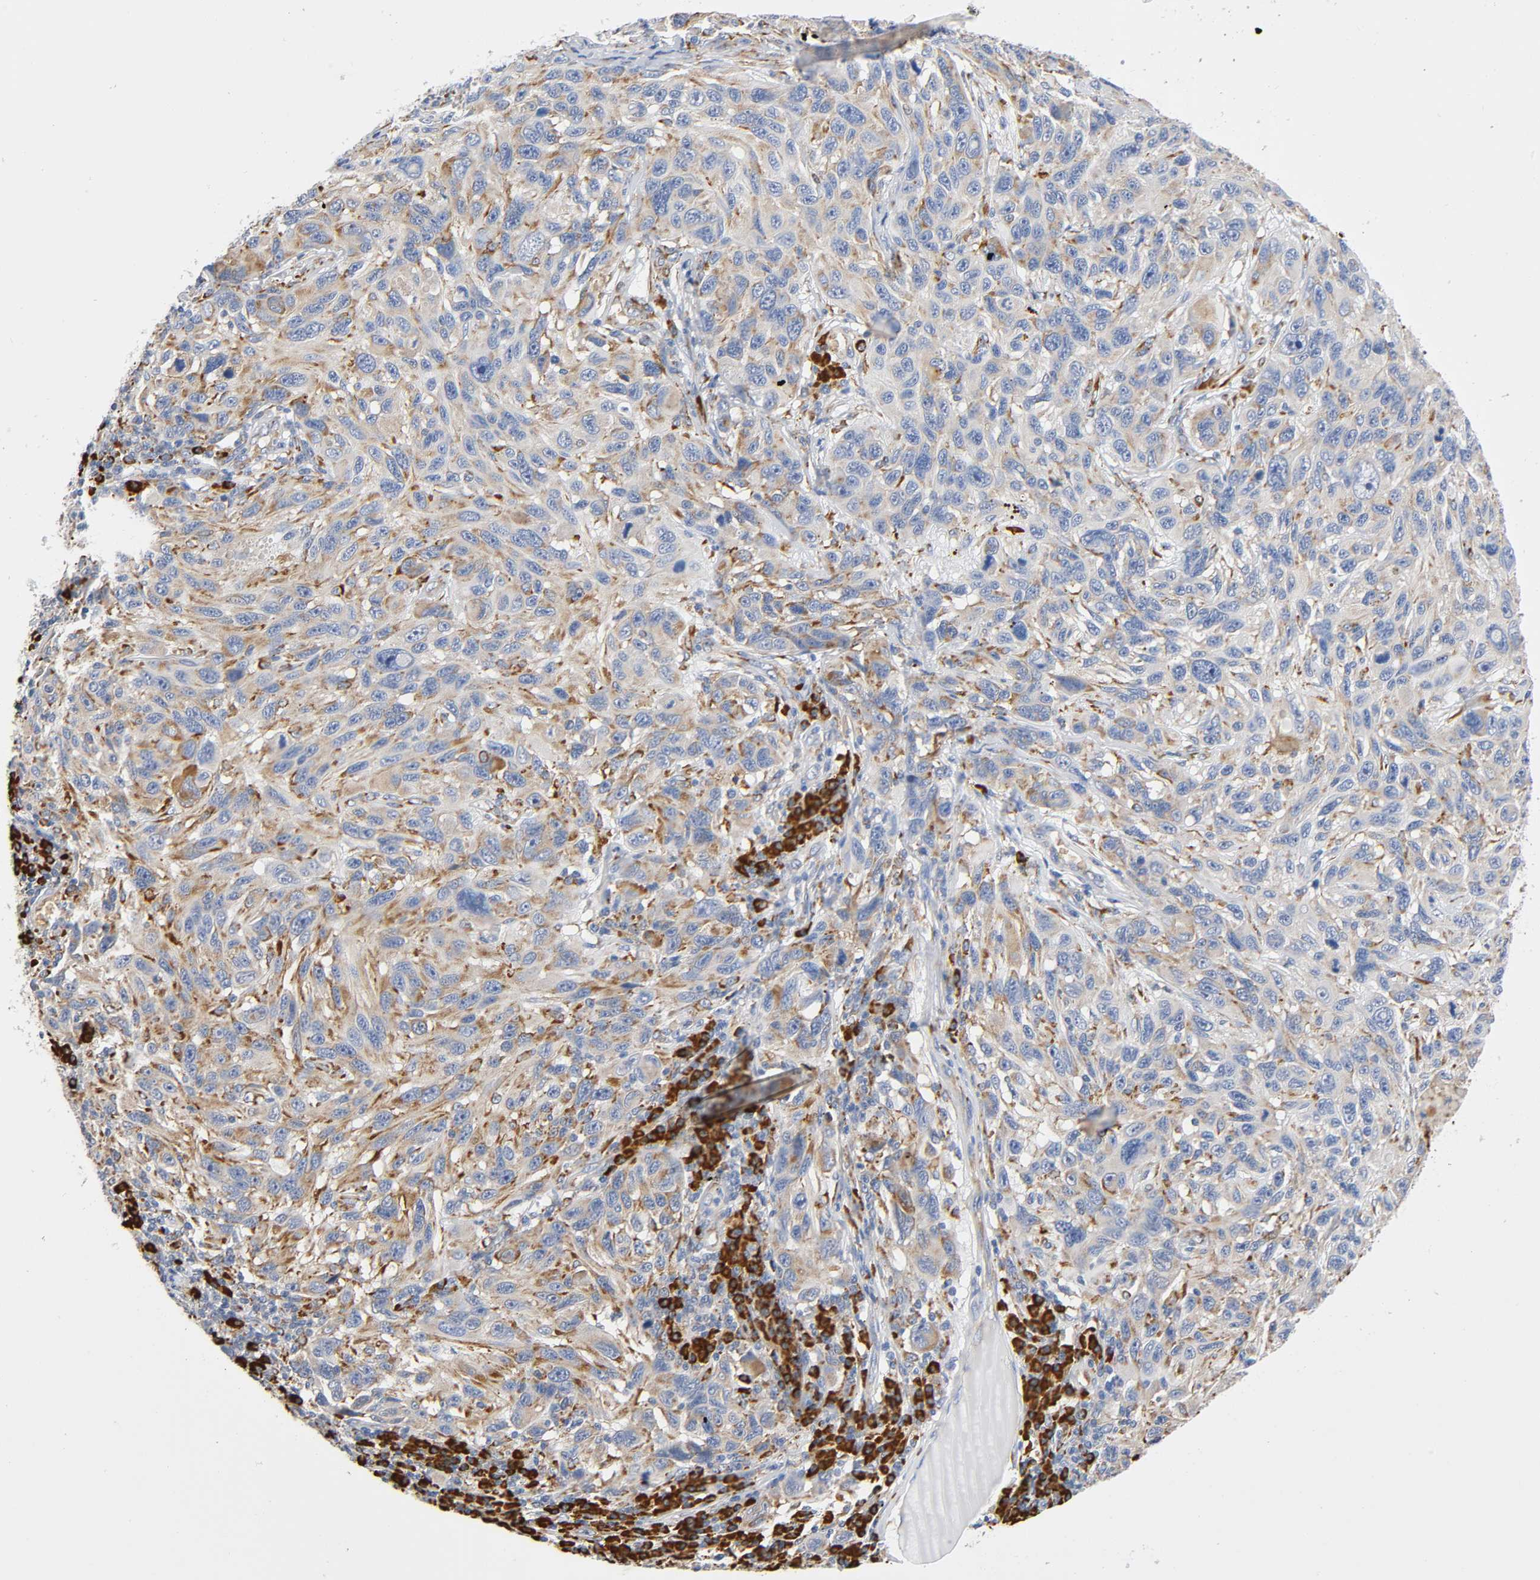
{"staining": {"intensity": "weak", "quantity": ">75%", "location": "cytoplasmic/membranous"}, "tissue": "melanoma", "cell_type": "Tumor cells", "image_type": "cancer", "snomed": [{"axis": "morphology", "description": "Malignant melanoma, NOS"}, {"axis": "topography", "description": "Skin"}], "caption": "This micrograph demonstrates malignant melanoma stained with immunohistochemistry (IHC) to label a protein in brown. The cytoplasmic/membranous of tumor cells show weak positivity for the protein. Nuclei are counter-stained blue.", "gene": "UCKL1", "patient": {"sex": "male", "age": 53}}